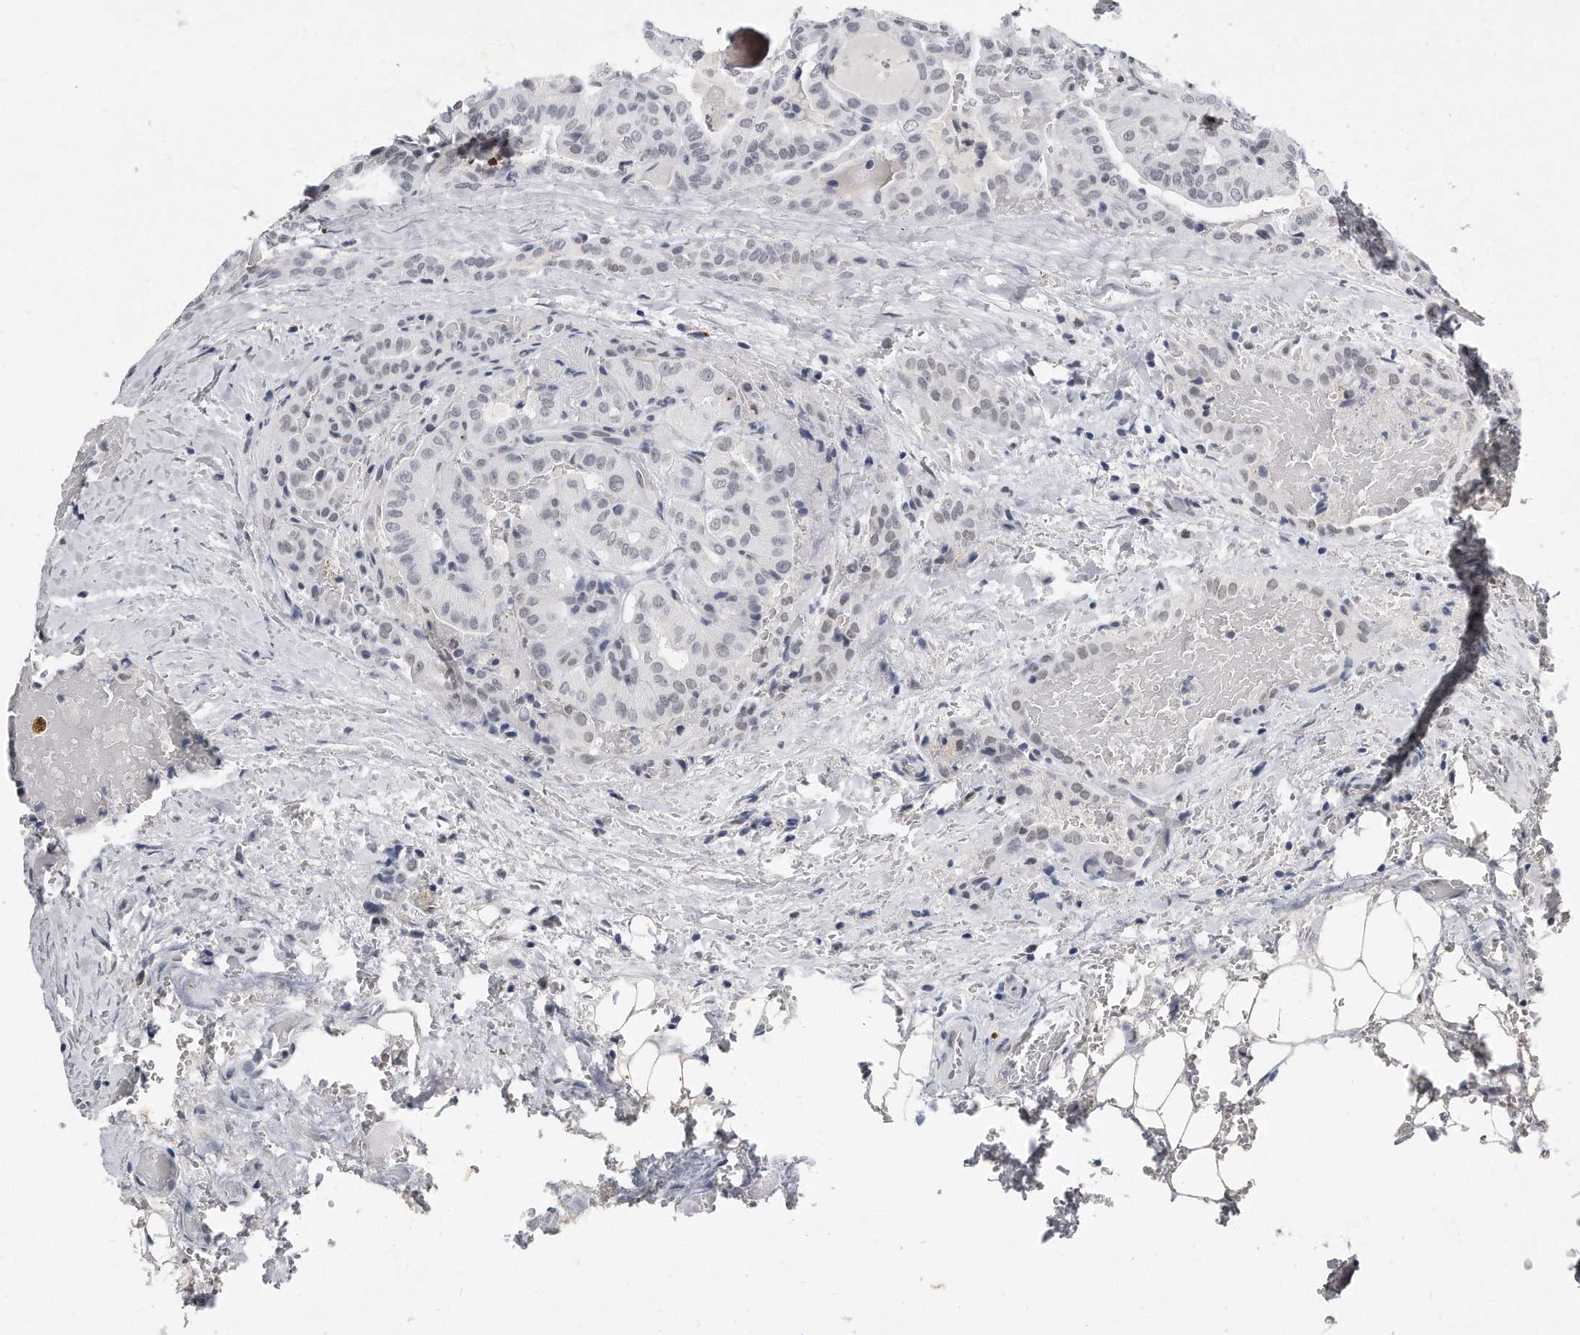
{"staining": {"intensity": "weak", "quantity": "<25%", "location": "nuclear"}, "tissue": "head and neck cancer", "cell_type": "Tumor cells", "image_type": "cancer", "snomed": [{"axis": "morphology", "description": "Squamous cell carcinoma, NOS"}, {"axis": "topography", "description": "Oral tissue"}, {"axis": "topography", "description": "Head-Neck"}], "caption": "A high-resolution image shows immunohistochemistry staining of head and neck cancer (squamous cell carcinoma), which displays no significant positivity in tumor cells.", "gene": "CTBP2", "patient": {"sex": "female", "age": 50}}